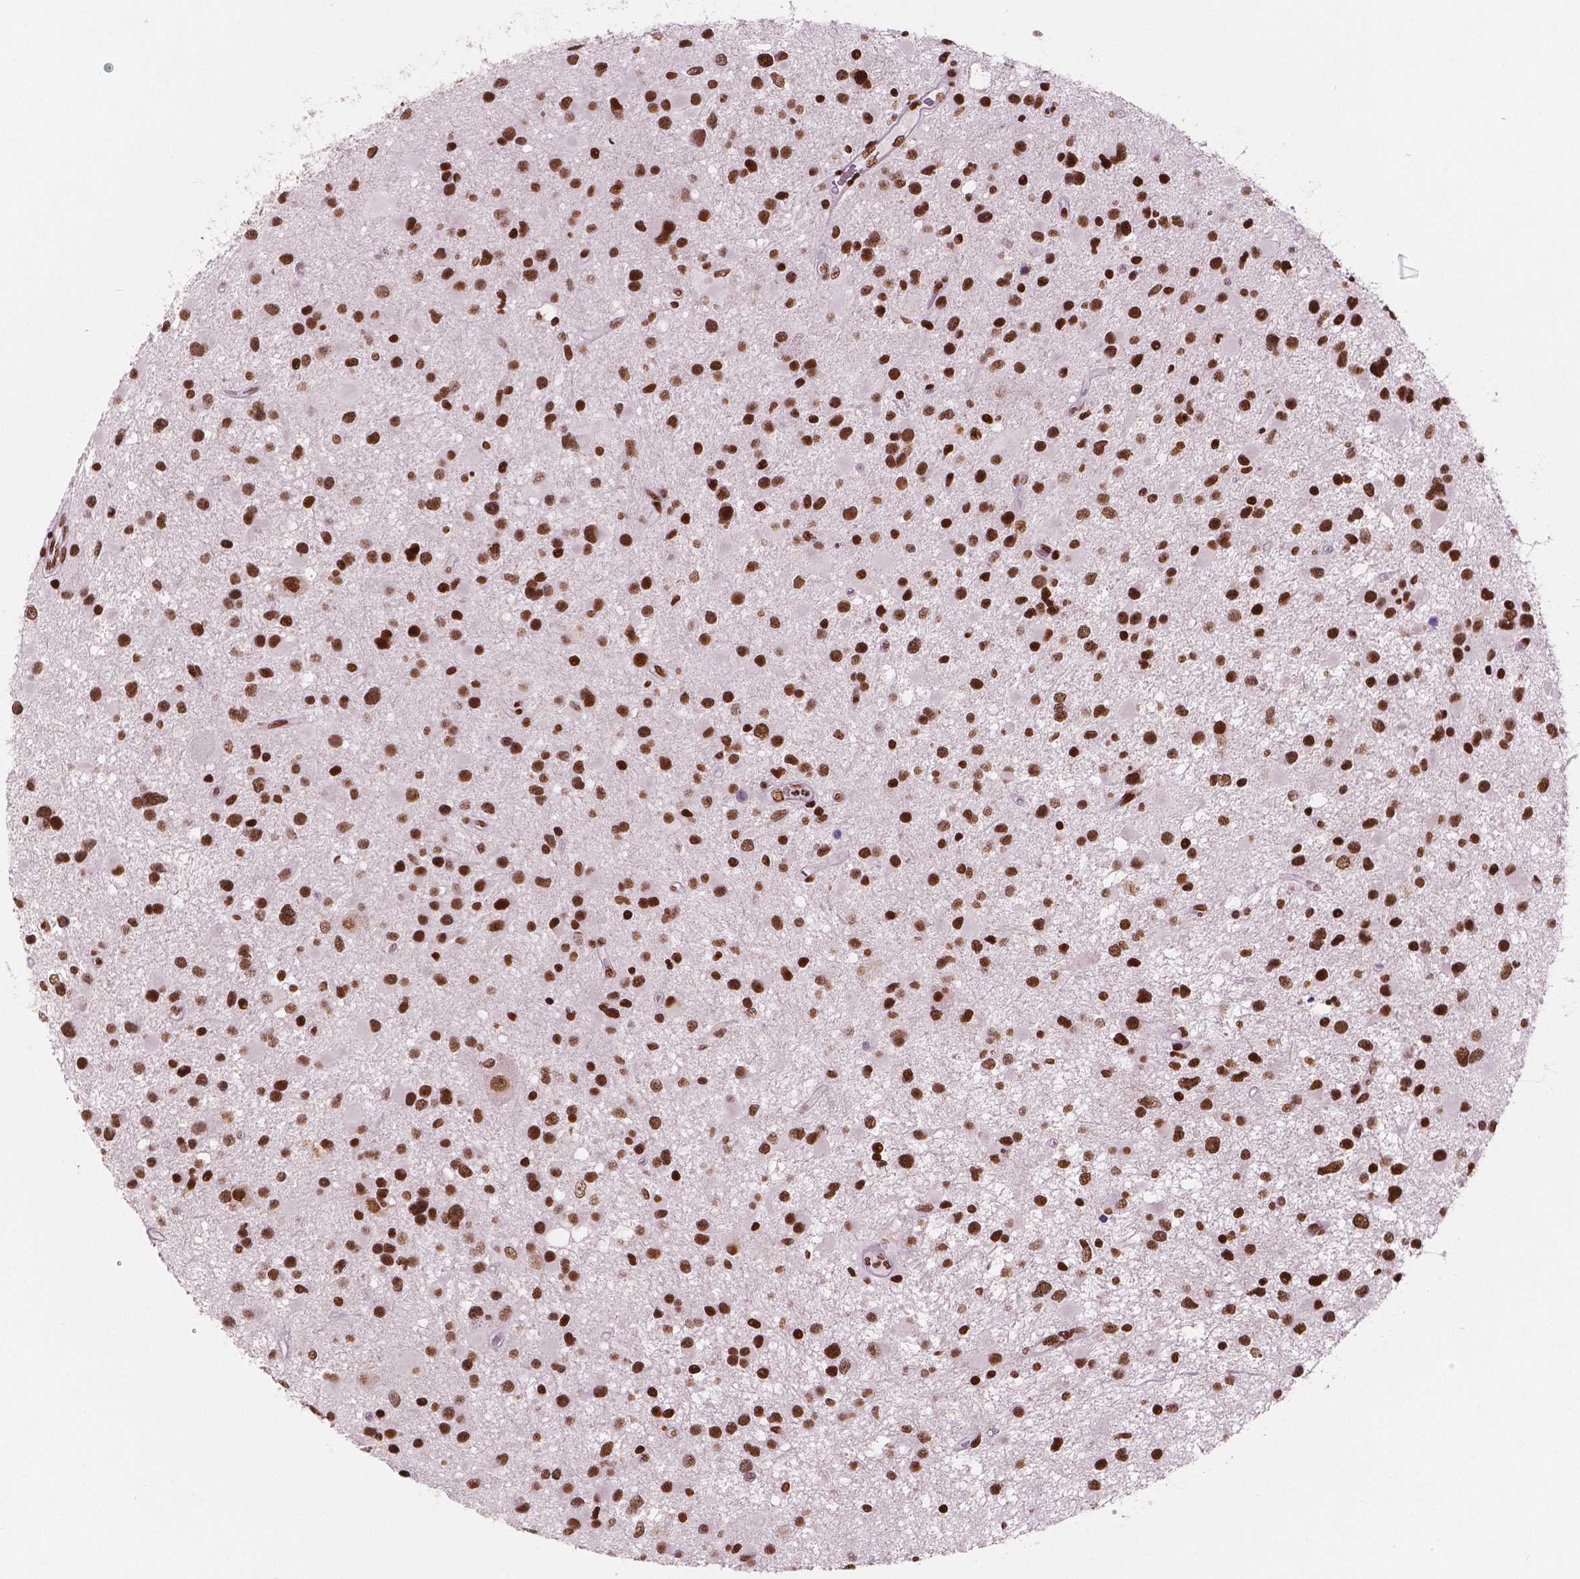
{"staining": {"intensity": "strong", "quantity": ">75%", "location": "nuclear"}, "tissue": "glioma", "cell_type": "Tumor cells", "image_type": "cancer", "snomed": [{"axis": "morphology", "description": "Glioma, malignant, Low grade"}, {"axis": "topography", "description": "Brain"}], "caption": "A micrograph showing strong nuclear positivity in approximately >75% of tumor cells in malignant glioma (low-grade), as visualized by brown immunohistochemical staining.", "gene": "BRD4", "patient": {"sex": "female", "age": 32}}